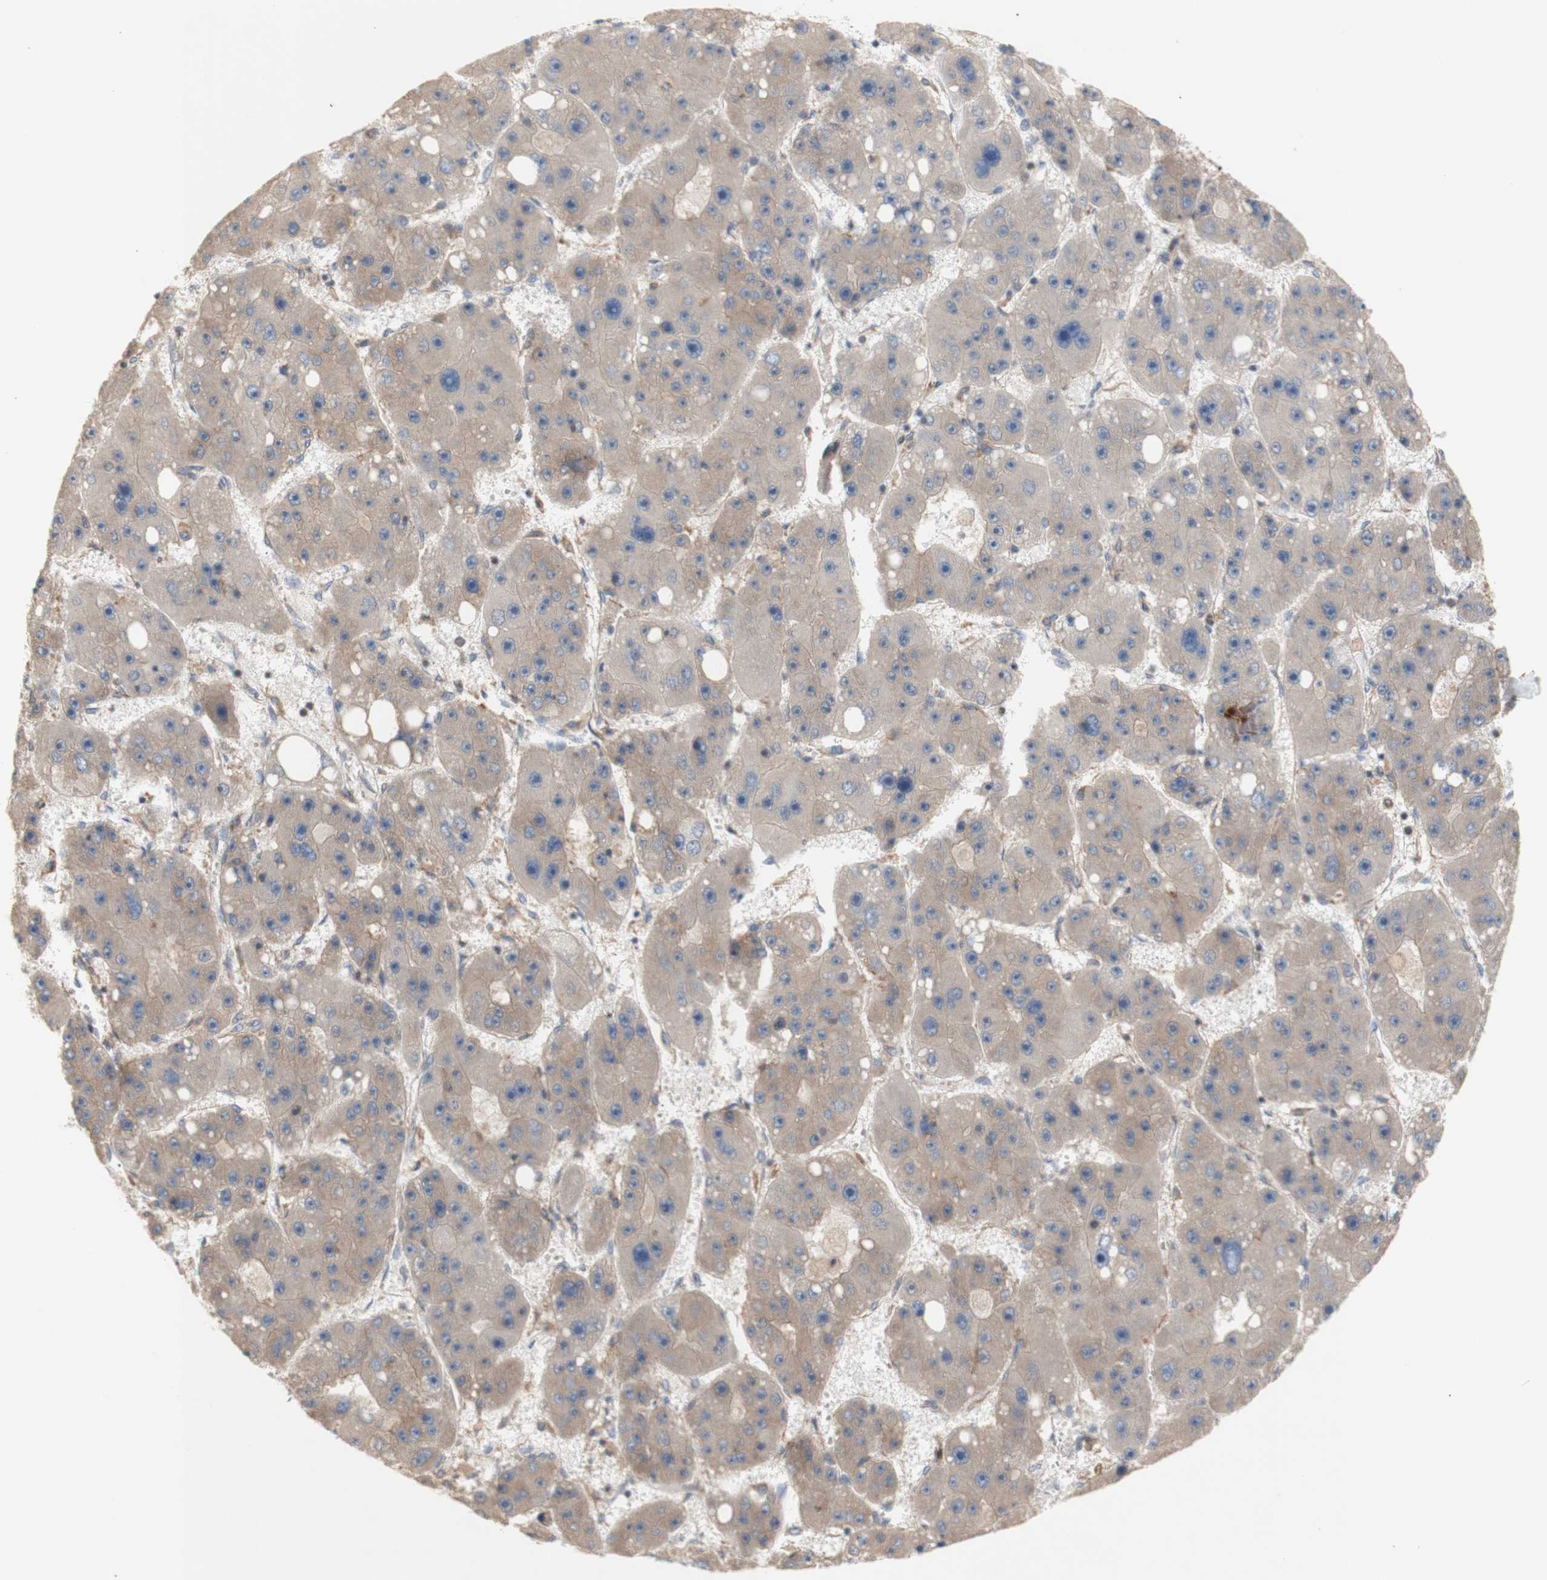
{"staining": {"intensity": "weak", "quantity": ">75%", "location": "cytoplasmic/membranous"}, "tissue": "liver cancer", "cell_type": "Tumor cells", "image_type": "cancer", "snomed": [{"axis": "morphology", "description": "Carcinoma, Hepatocellular, NOS"}, {"axis": "topography", "description": "Liver"}], "caption": "Liver cancer (hepatocellular carcinoma) stained with a protein marker exhibits weak staining in tumor cells.", "gene": "IKBKG", "patient": {"sex": "female", "age": 61}}